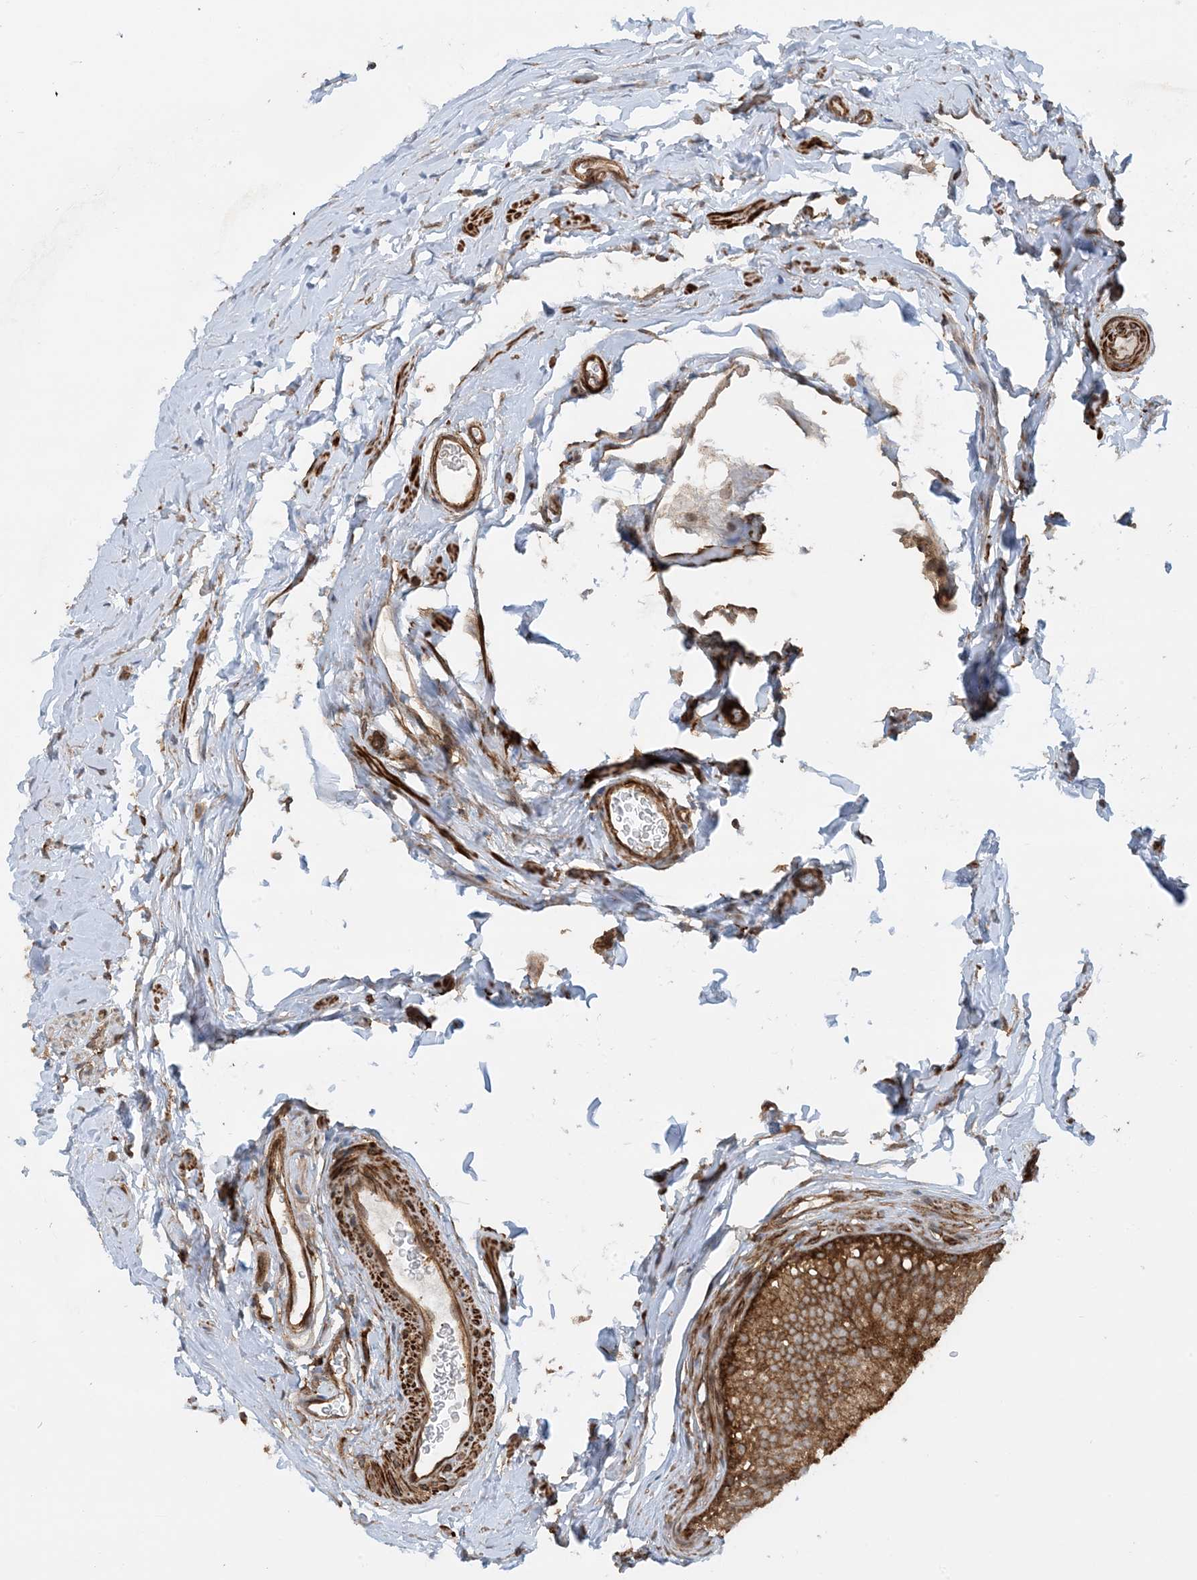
{"staining": {"intensity": "moderate", "quantity": ">75%", "location": "cytoplasmic/membranous"}, "tissue": "epididymis", "cell_type": "Glandular cells", "image_type": "normal", "snomed": [{"axis": "morphology", "description": "Normal tissue, NOS"}, {"axis": "topography", "description": "Epididymis"}], "caption": "Moderate cytoplasmic/membranous staining for a protein is seen in approximately >75% of glandular cells of benign epididymis using immunohistochemistry.", "gene": "STAM2", "patient": {"sex": "male", "age": 29}}